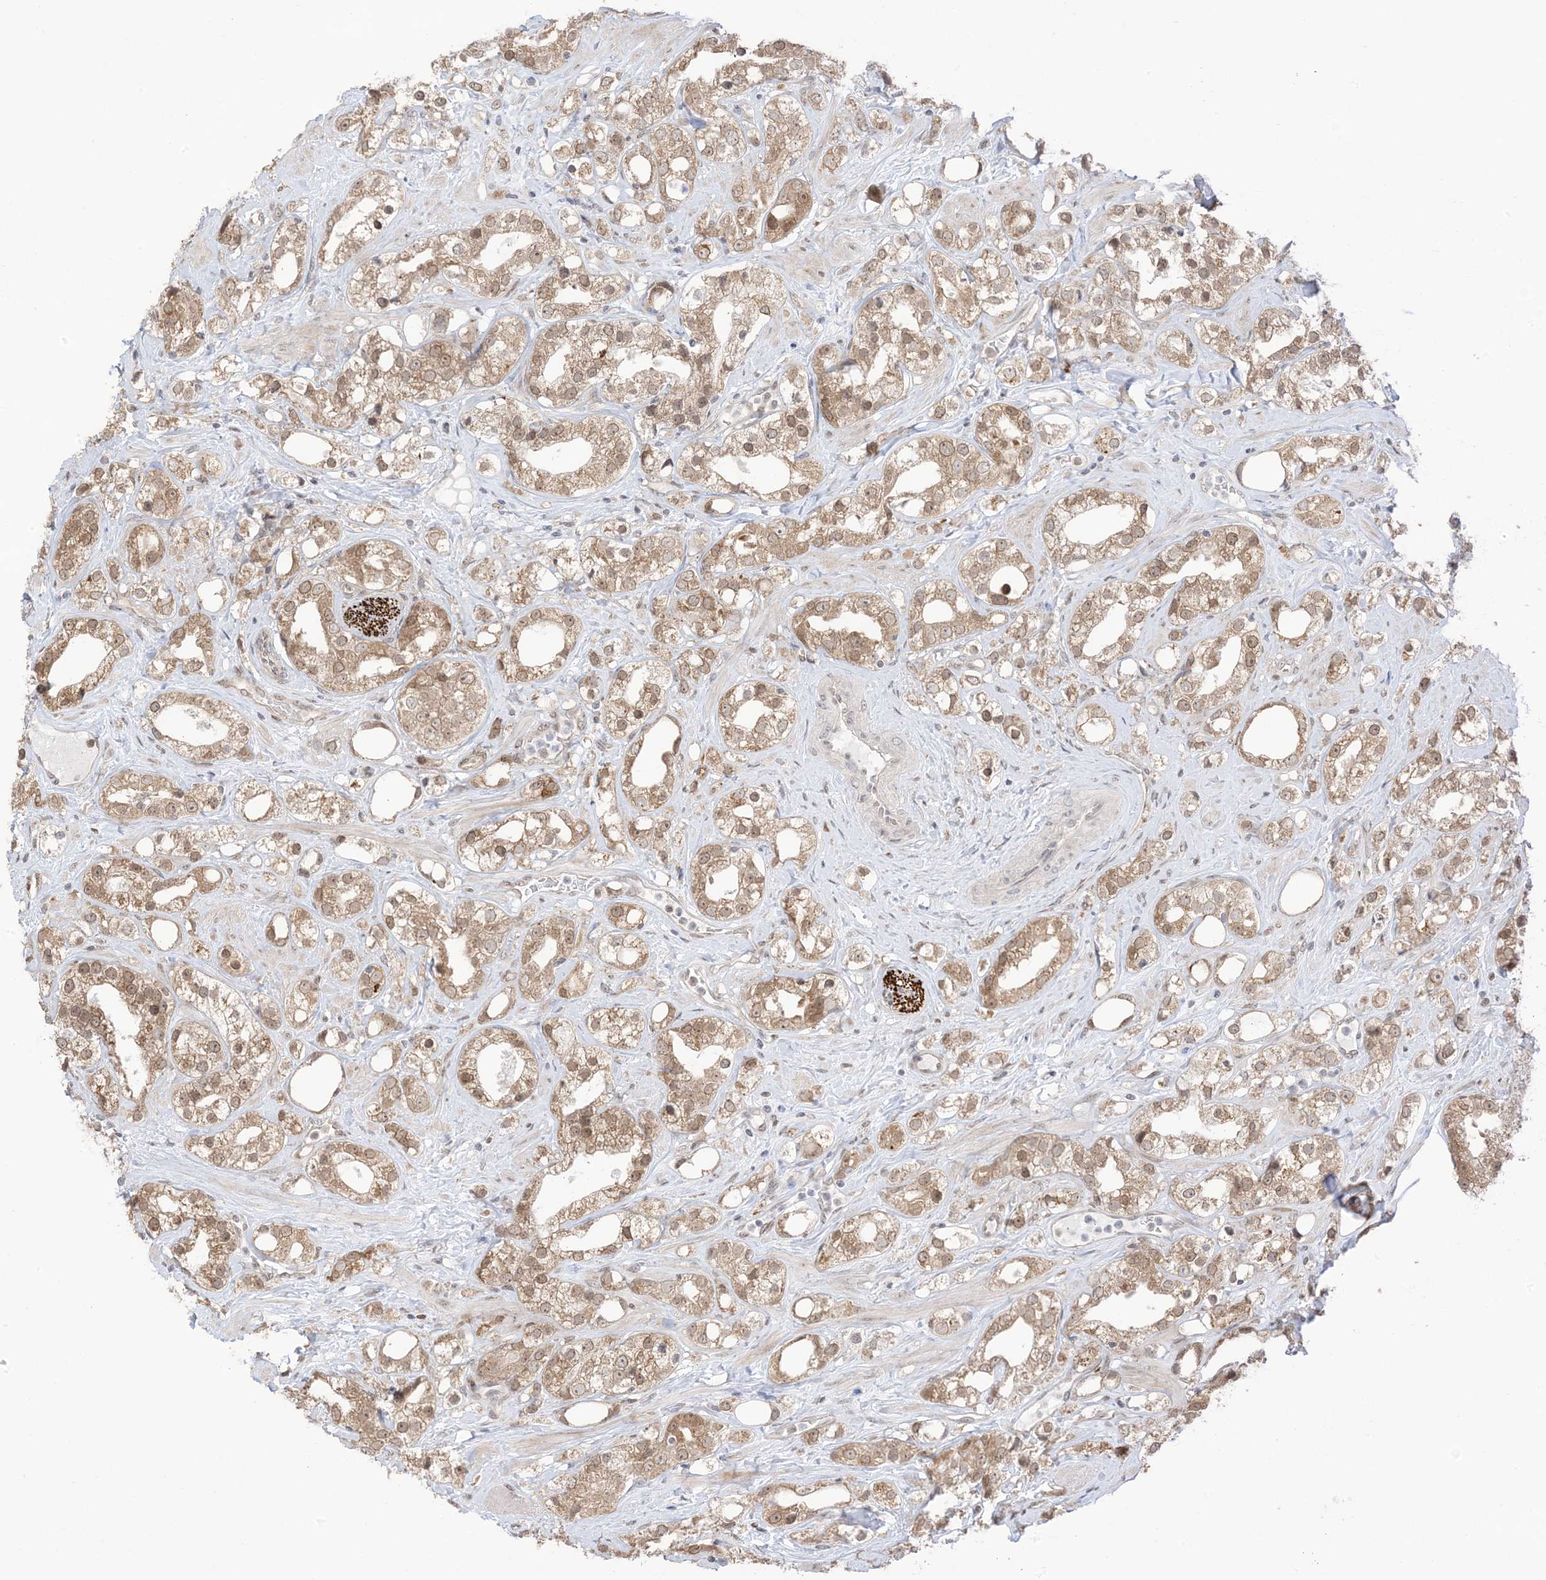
{"staining": {"intensity": "moderate", "quantity": ">75%", "location": "cytoplasmic/membranous,nuclear"}, "tissue": "prostate cancer", "cell_type": "Tumor cells", "image_type": "cancer", "snomed": [{"axis": "morphology", "description": "Adenocarcinoma, NOS"}, {"axis": "topography", "description": "Prostate"}], "caption": "Protein positivity by immunohistochemistry (IHC) displays moderate cytoplasmic/membranous and nuclear positivity in about >75% of tumor cells in adenocarcinoma (prostate). (DAB IHC, brown staining for protein, blue staining for nuclei).", "gene": "UBE2E2", "patient": {"sex": "male", "age": 79}}